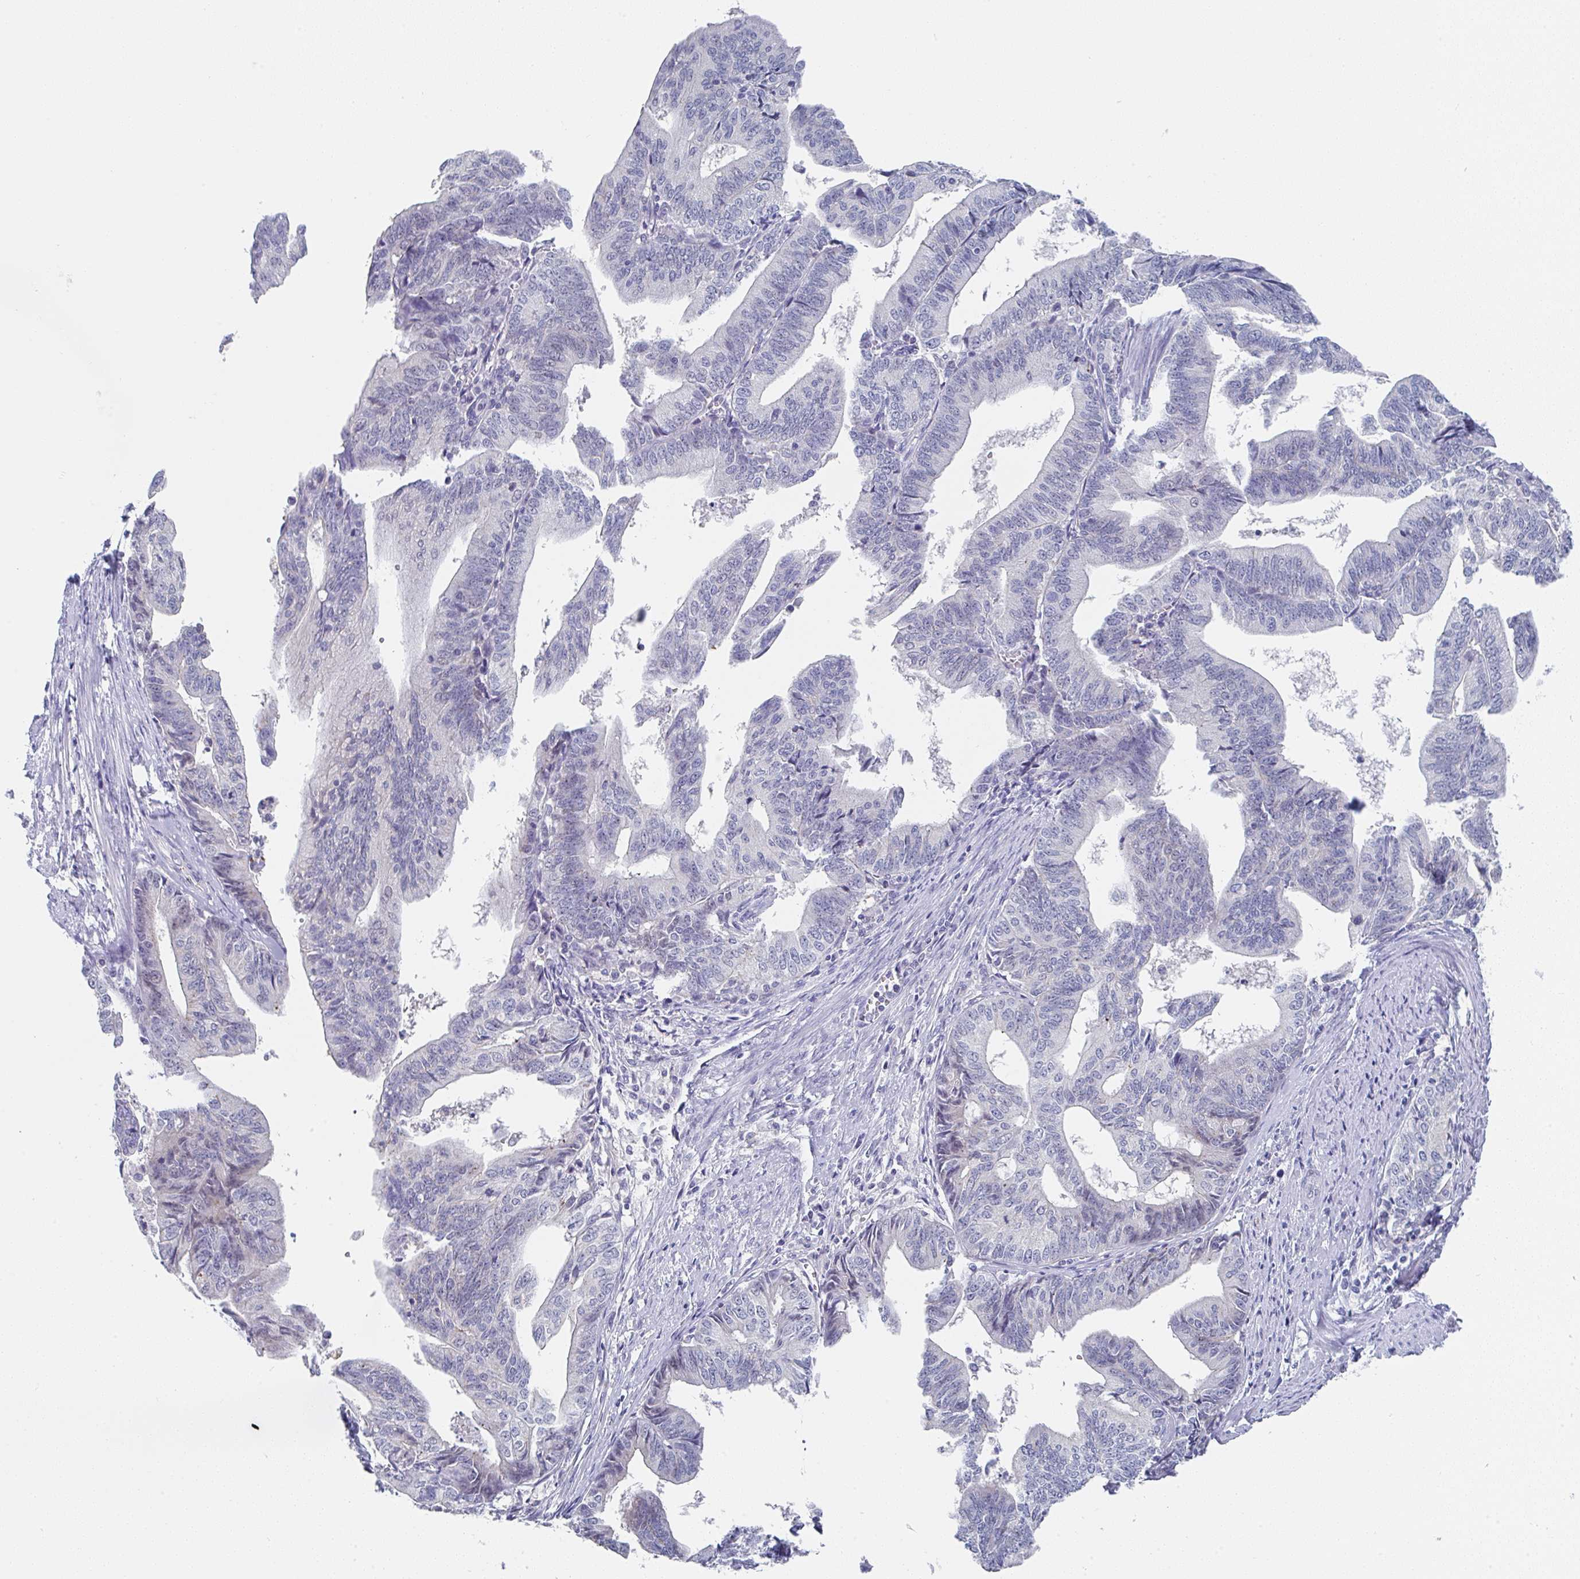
{"staining": {"intensity": "negative", "quantity": "none", "location": "none"}, "tissue": "endometrial cancer", "cell_type": "Tumor cells", "image_type": "cancer", "snomed": [{"axis": "morphology", "description": "Adenocarcinoma, NOS"}, {"axis": "topography", "description": "Endometrium"}], "caption": "Tumor cells show no significant positivity in adenocarcinoma (endometrial).", "gene": "TNFRSF8", "patient": {"sex": "female", "age": 65}}